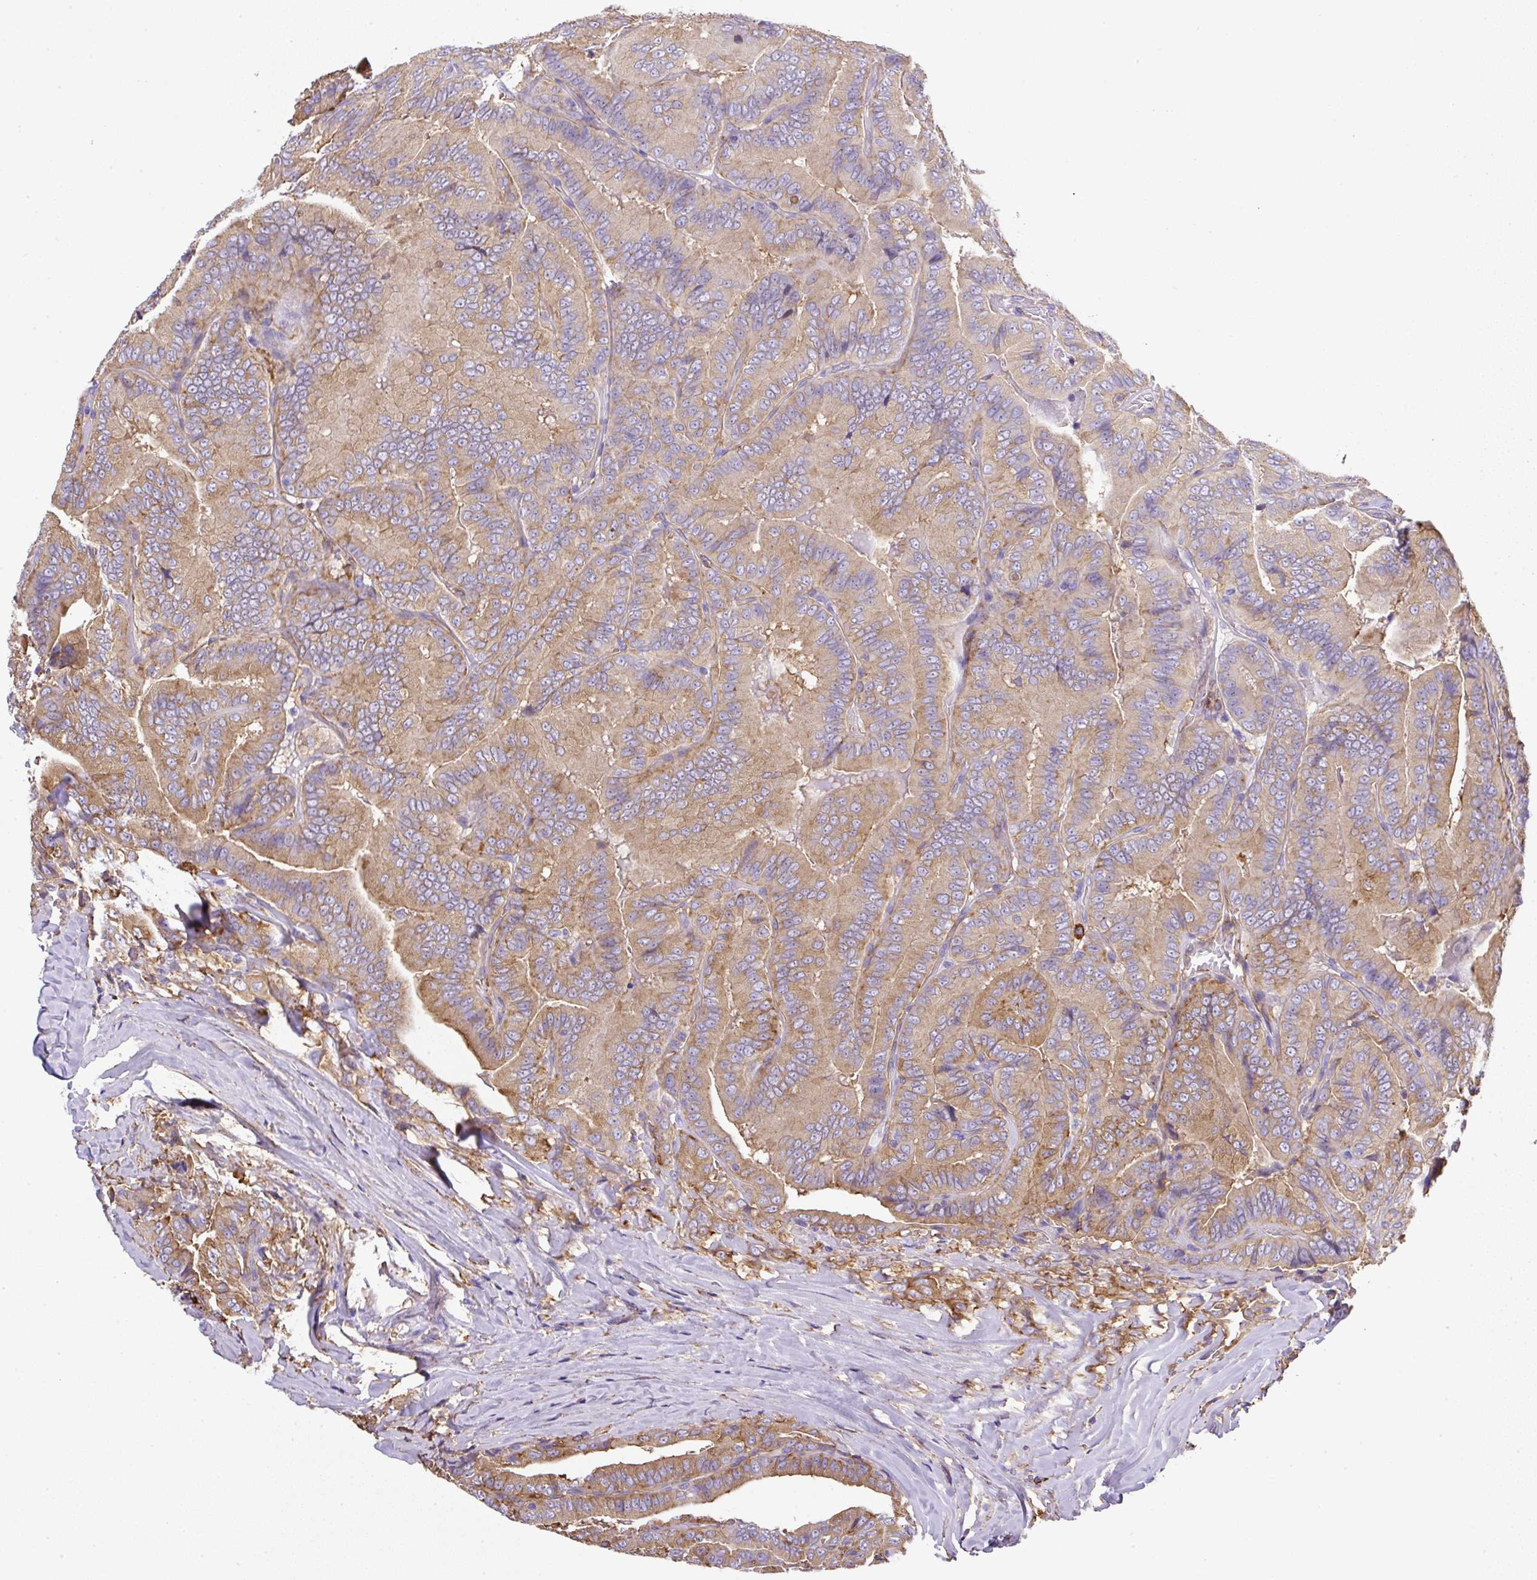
{"staining": {"intensity": "moderate", "quantity": "25%-75%", "location": "cytoplasmic/membranous"}, "tissue": "thyroid cancer", "cell_type": "Tumor cells", "image_type": "cancer", "snomed": [{"axis": "morphology", "description": "Papillary adenocarcinoma, NOS"}, {"axis": "topography", "description": "Thyroid gland"}], "caption": "Approximately 25%-75% of tumor cells in human papillary adenocarcinoma (thyroid) demonstrate moderate cytoplasmic/membranous protein expression as visualized by brown immunohistochemical staining.", "gene": "MAGEB5", "patient": {"sex": "male", "age": 61}}